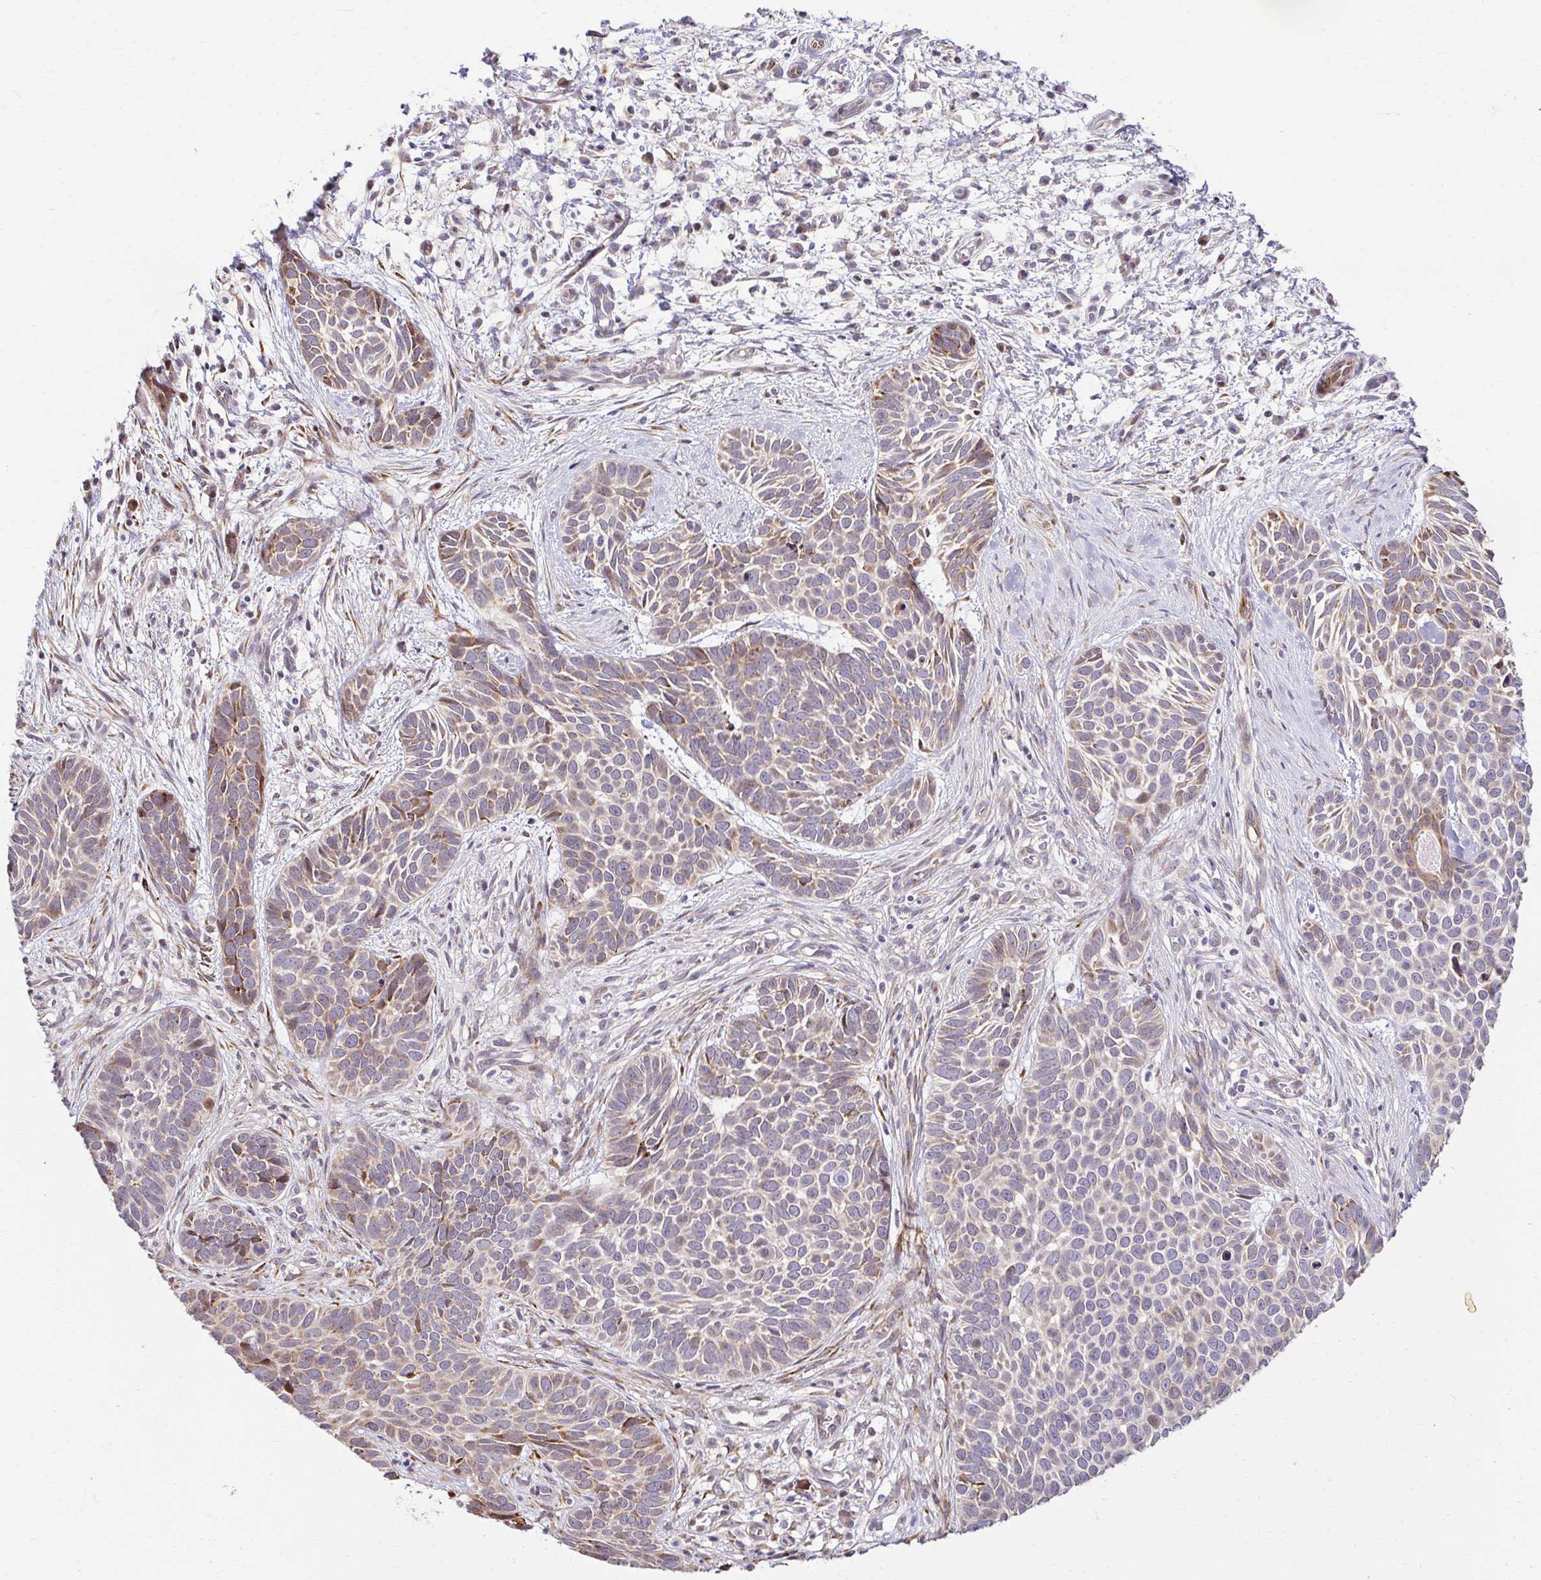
{"staining": {"intensity": "moderate", "quantity": "25%-75%", "location": "cytoplasmic/membranous"}, "tissue": "skin cancer", "cell_type": "Tumor cells", "image_type": "cancer", "snomed": [{"axis": "morphology", "description": "Basal cell carcinoma"}, {"axis": "topography", "description": "Skin"}], "caption": "Protein expression analysis of human skin cancer reveals moderate cytoplasmic/membranous staining in about 25%-75% of tumor cells.", "gene": "HPS1", "patient": {"sex": "male", "age": 69}}